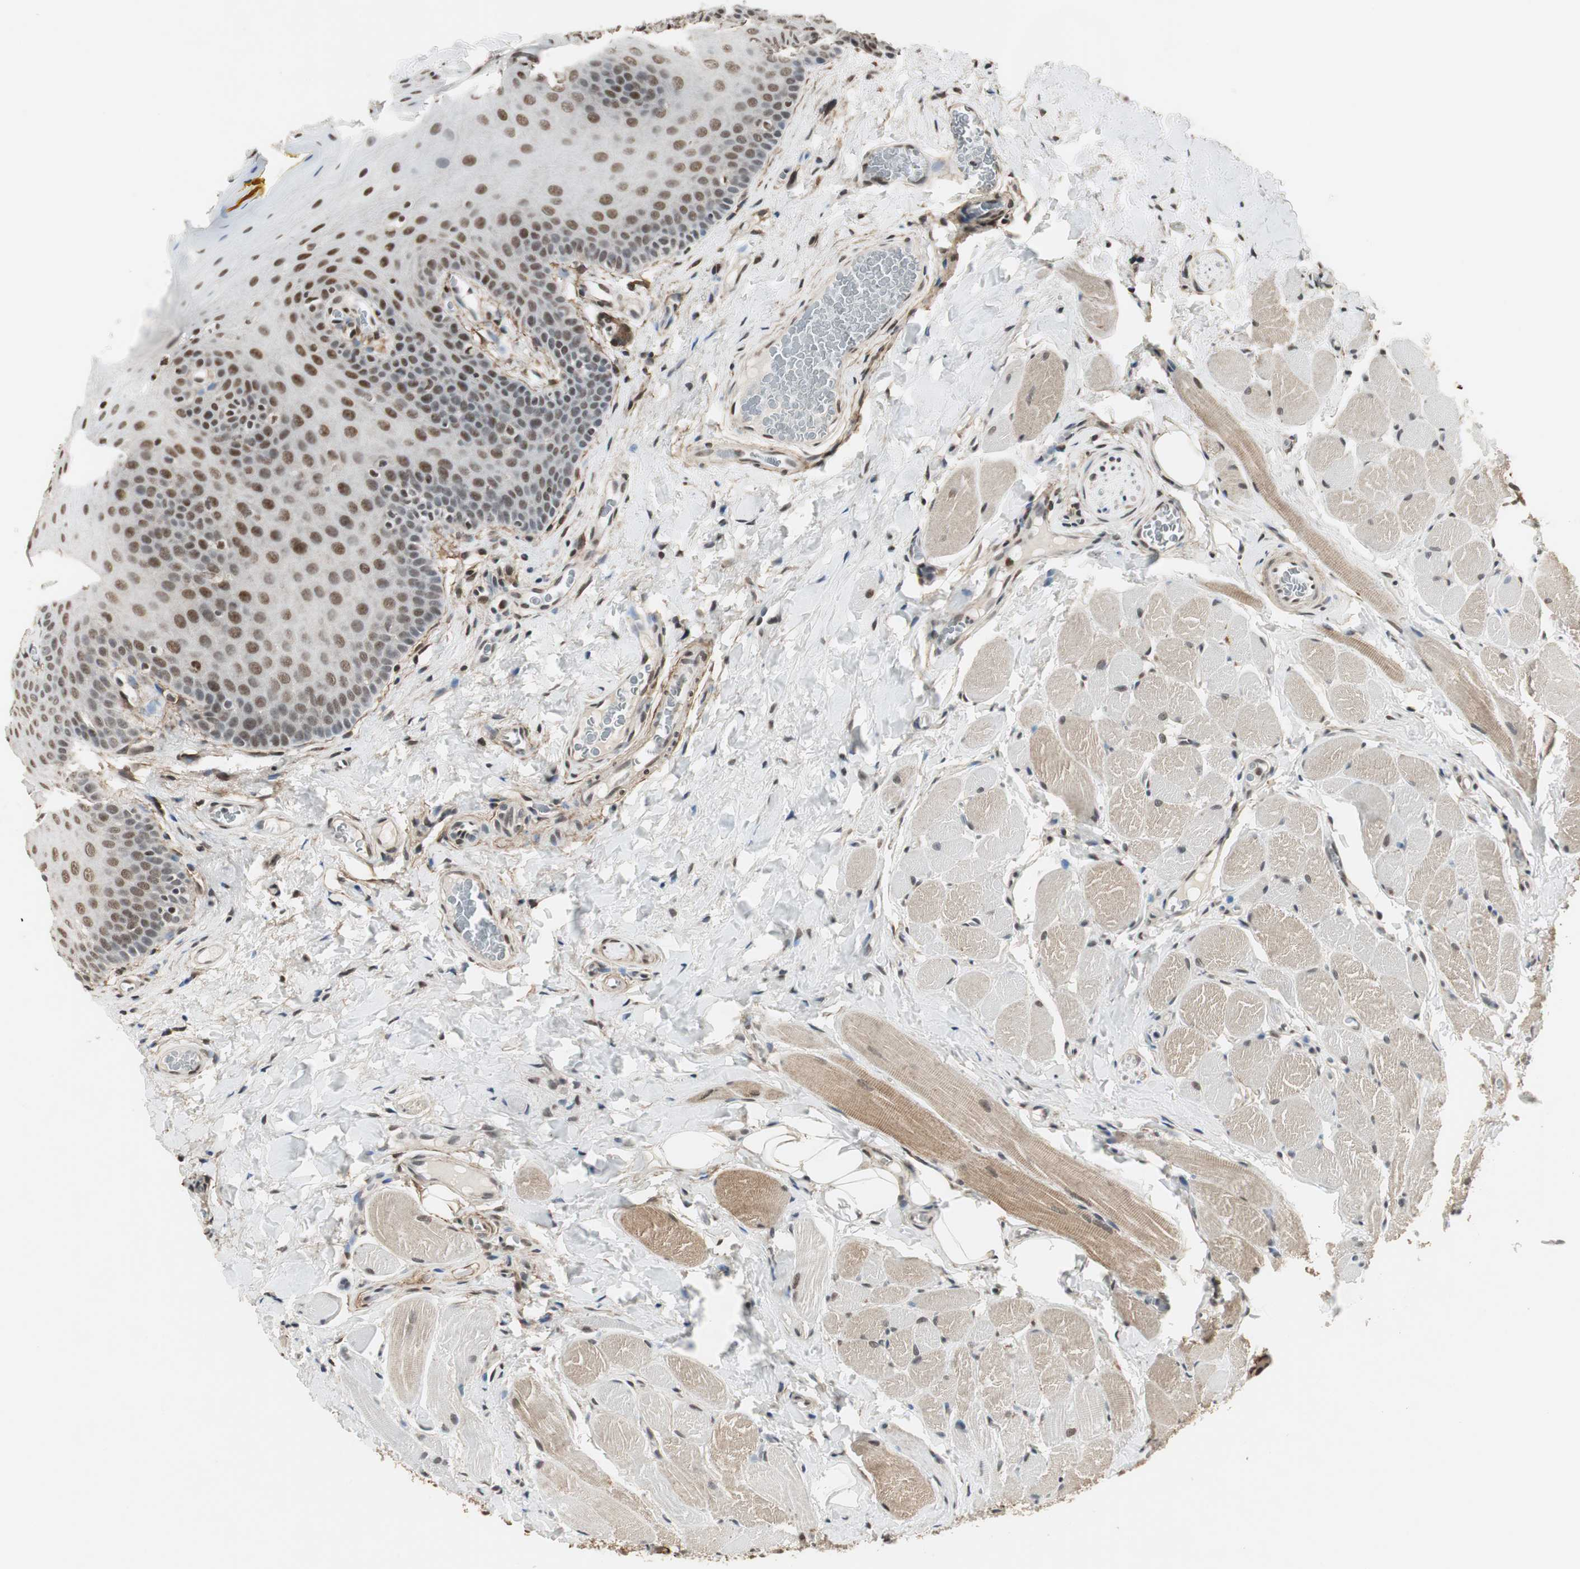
{"staining": {"intensity": "moderate", "quantity": ">75%", "location": "nuclear"}, "tissue": "oral mucosa", "cell_type": "Squamous epithelial cells", "image_type": "normal", "snomed": [{"axis": "morphology", "description": "Normal tissue, NOS"}, {"axis": "topography", "description": "Oral tissue"}], "caption": "The histopathology image demonstrates staining of normal oral mucosa, revealing moderate nuclear protein staining (brown color) within squamous epithelial cells.", "gene": "MKX", "patient": {"sex": "male", "age": 54}}